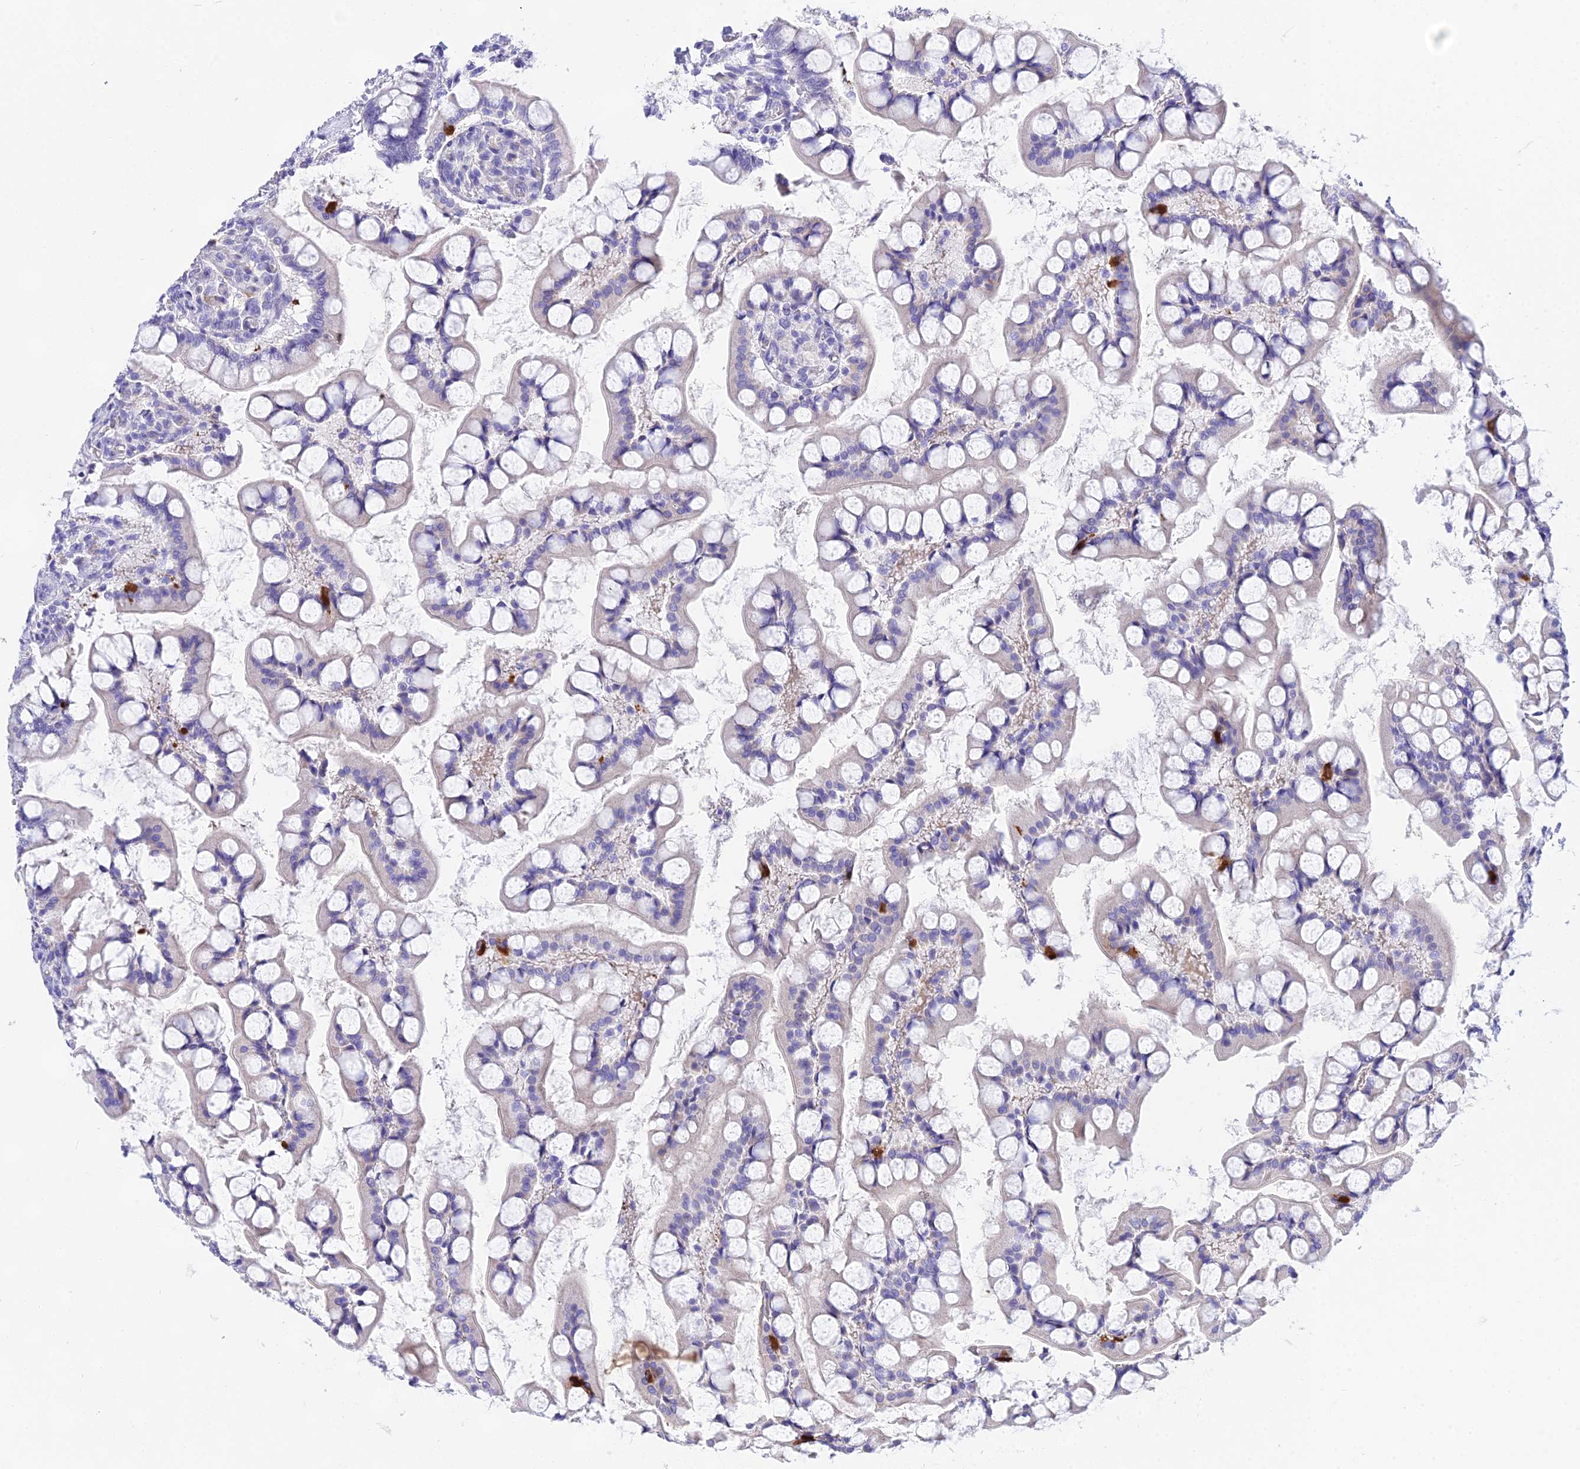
{"staining": {"intensity": "strong", "quantity": "<25%", "location": "cytoplasmic/membranous"}, "tissue": "small intestine", "cell_type": "Glandular cells", "image_type": "normal", "snomed": [{"axis": "morphology", "description": "Normal tissue, NOS"}, {"axis": "topography", "description": "Small intestine"}], "caption": "A histopathology image showing strong cytoplasmic/membranous expression in approximately <25% of glandular cells in benign small intestine, as visualized by brown immunohistochemical staining.", "gene": "DEFB107A", "patient": {"sex": "male", "age": 52}}